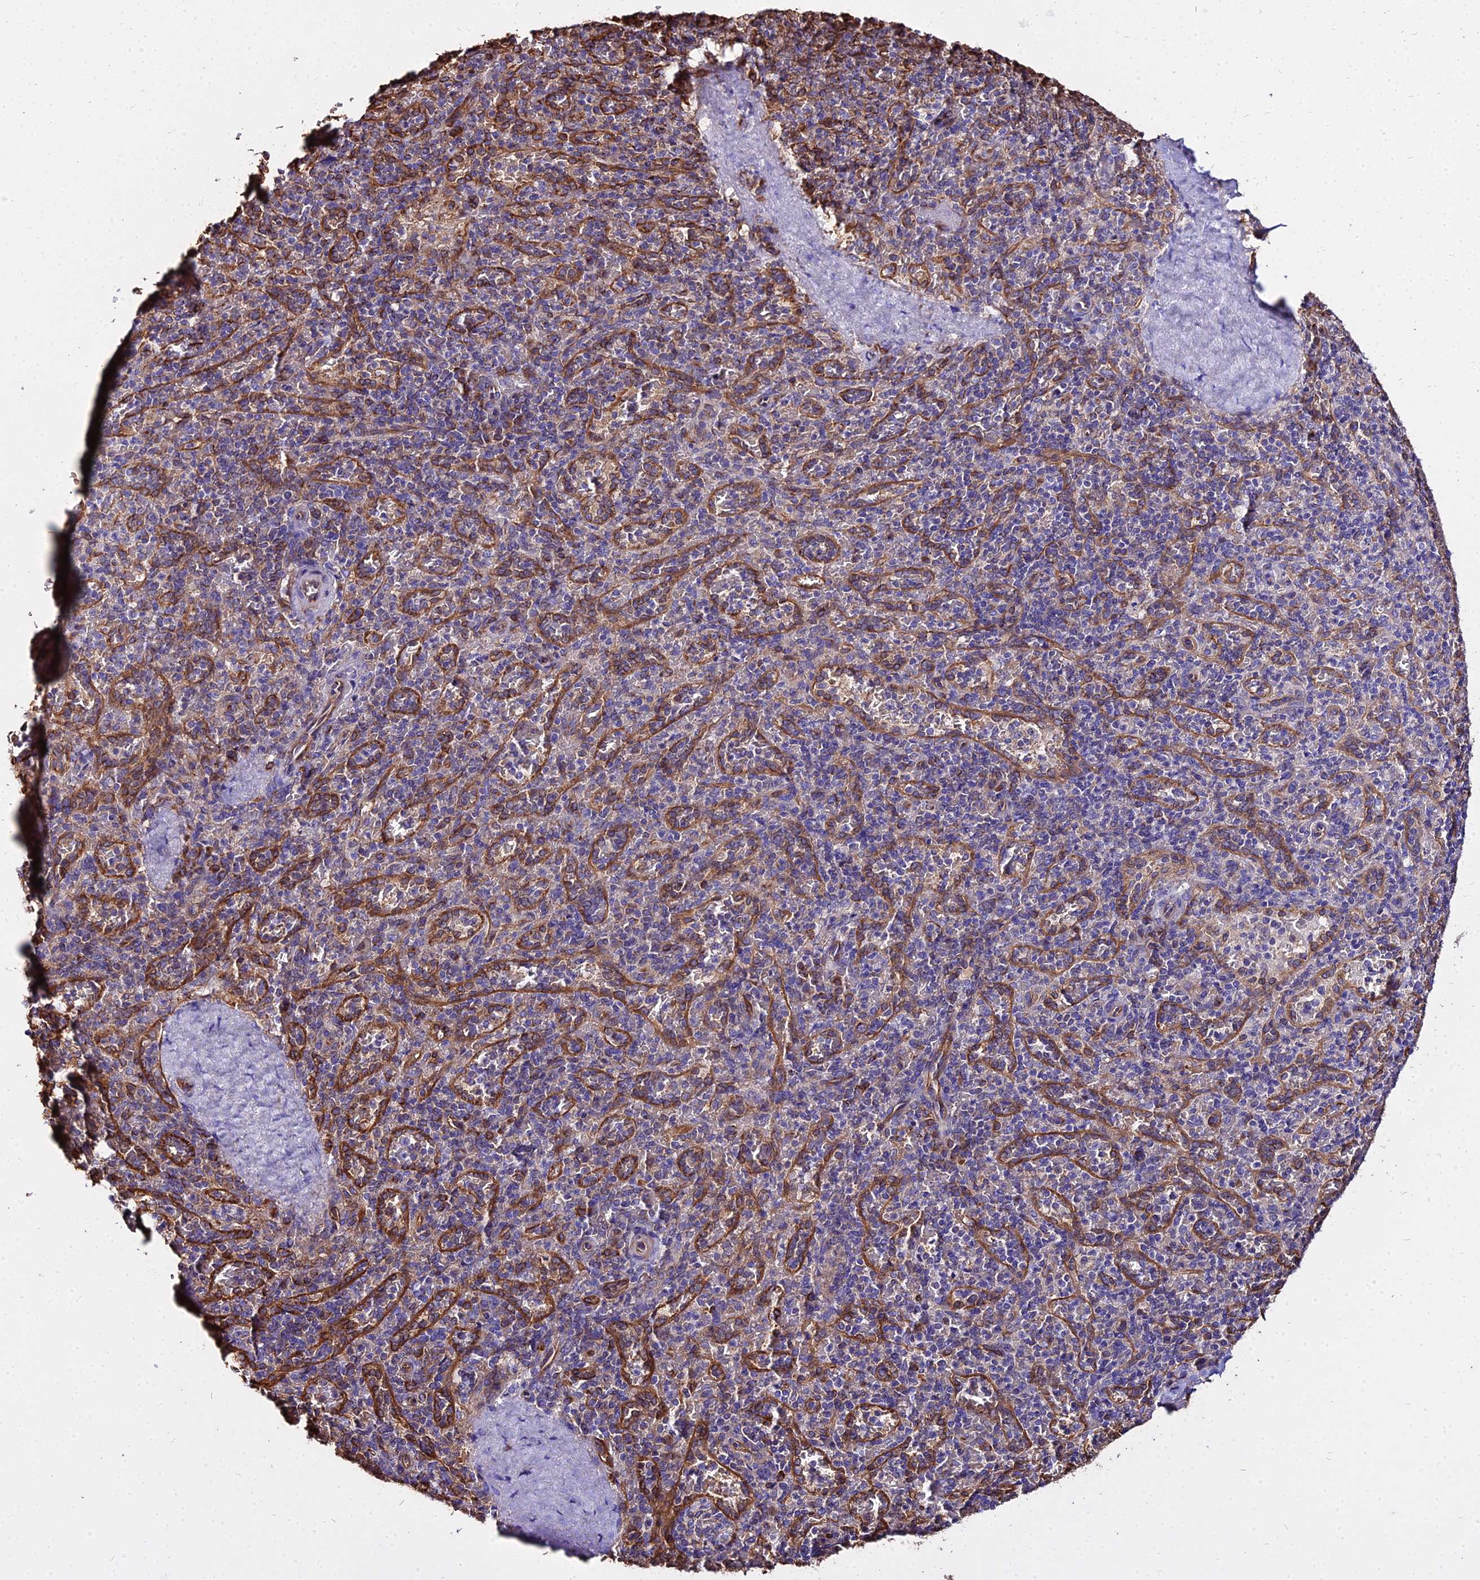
{"staining": {"intensity": "moderate", "quantity": "<25%", "location": "cytoplasmic/membranous"}, "tissue": "spleen", "cell_type": "Cells in red pulp", "image_type": "normal", "snomed": [{"axis": "morphology", "description": "Normal tissue, NOS"}, {"axis": "topography", "description": "Spleen"}], "caption": "Protein staining of normal spleen exhibits moderate cytoplasmic/membranous expression in approximately <25% of cells in red pulp. Nuclei are stained in blue.", "gene": "TUBA1A", "patient": {"sex": "male", "age": 82}}